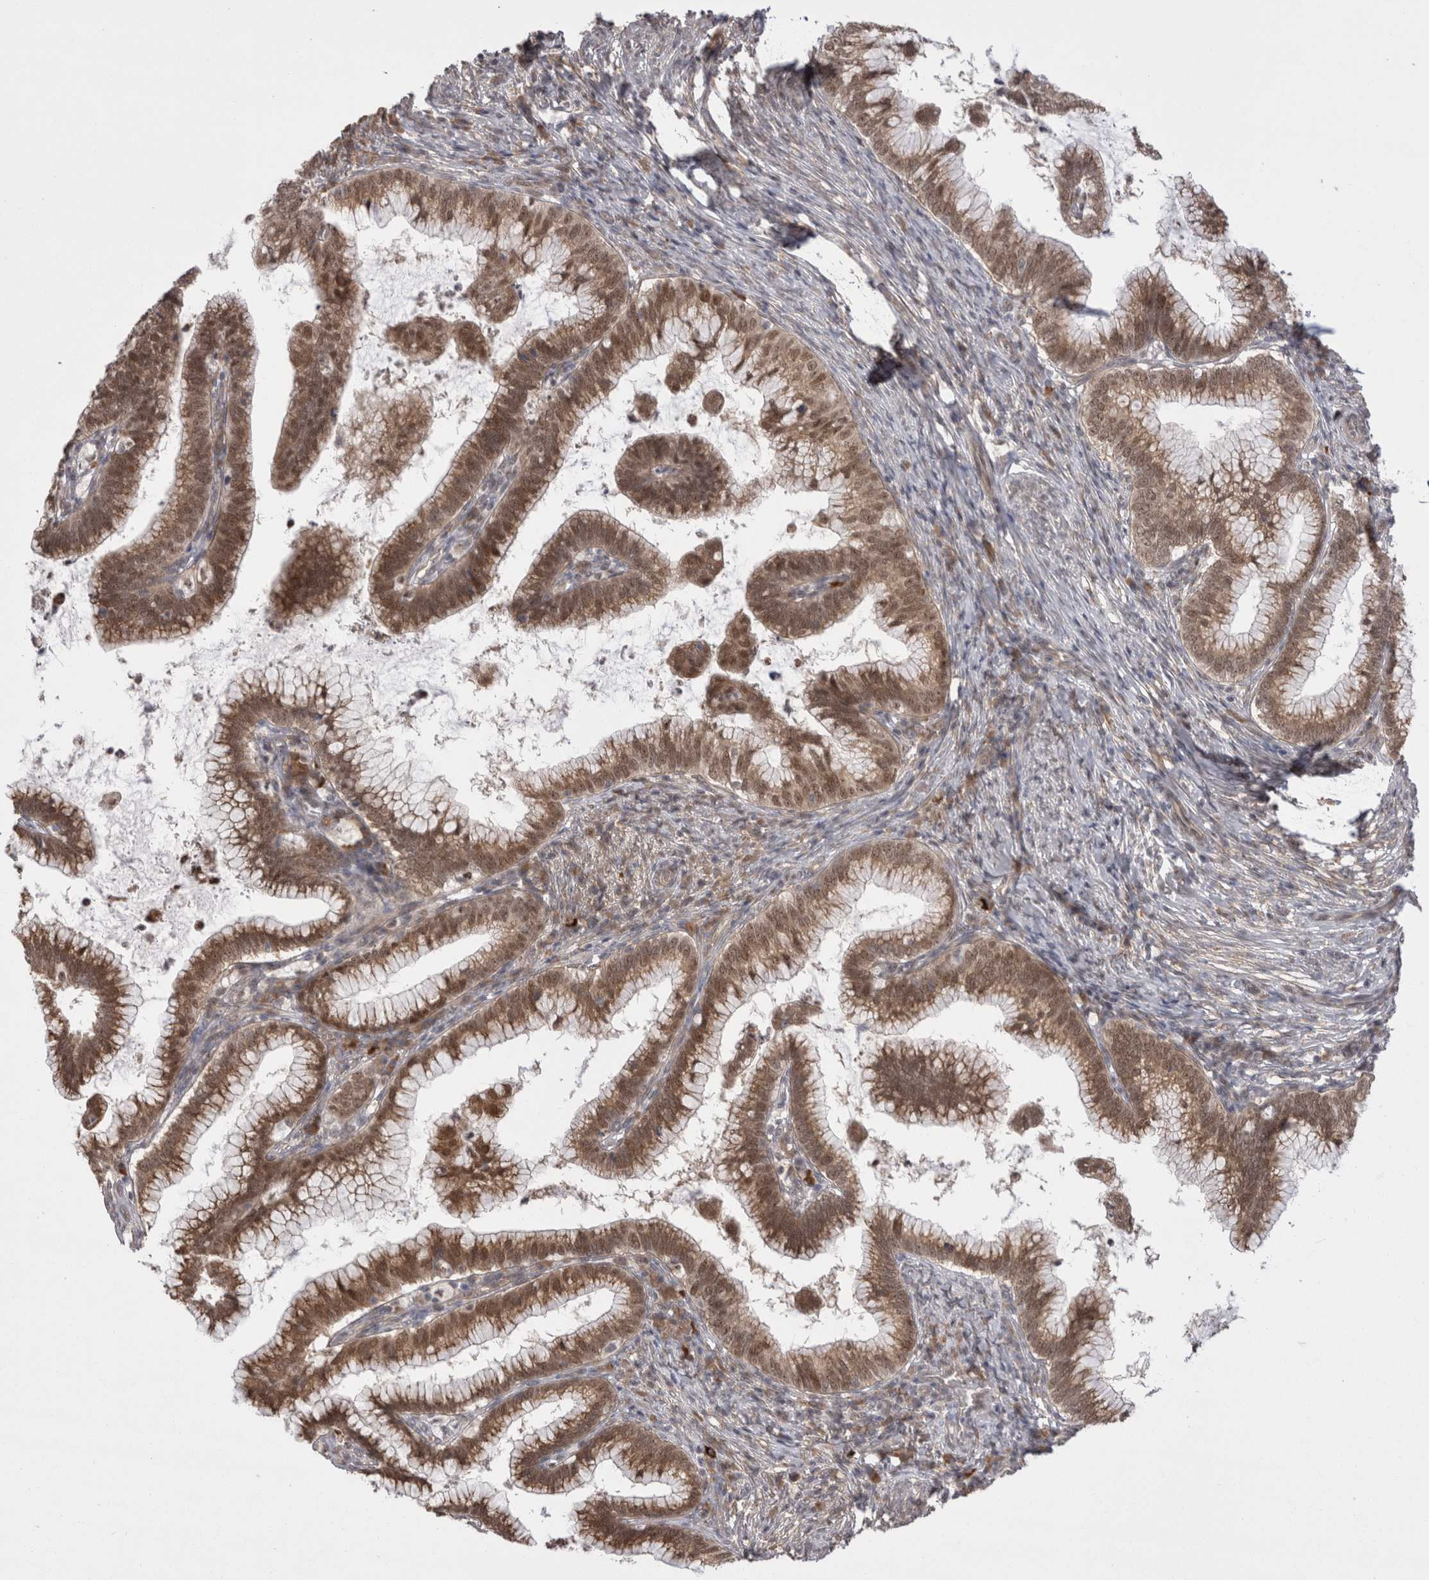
{"staining": {"intensity": "moderate", "quantity": ">75%", "location": "cytoplasmic/membranous,nuclear"}, "tissue": "cervical cancer", "cell_type": "Tumor cells", "image_type": "cancer", "snomed": [{"axis": "morphology", "description": "Adenocarcinoma, NOS"}, {"axis": "topography", "description": "Cervix"}], "caption": "Protein positivity by immunohistochemistry (IHC) shows moderate cytoplasmic/membranous and nuclear positivity in about >75% of tumor cells in cervical cancer (adenocarcinoma). The staining was performed using DAB, with brown indicating positive protein expression. Nuclei are stained blue with hematoxylin.", "gene": "EXOSC4", "patient": {"sex": "female", "age": 36}}